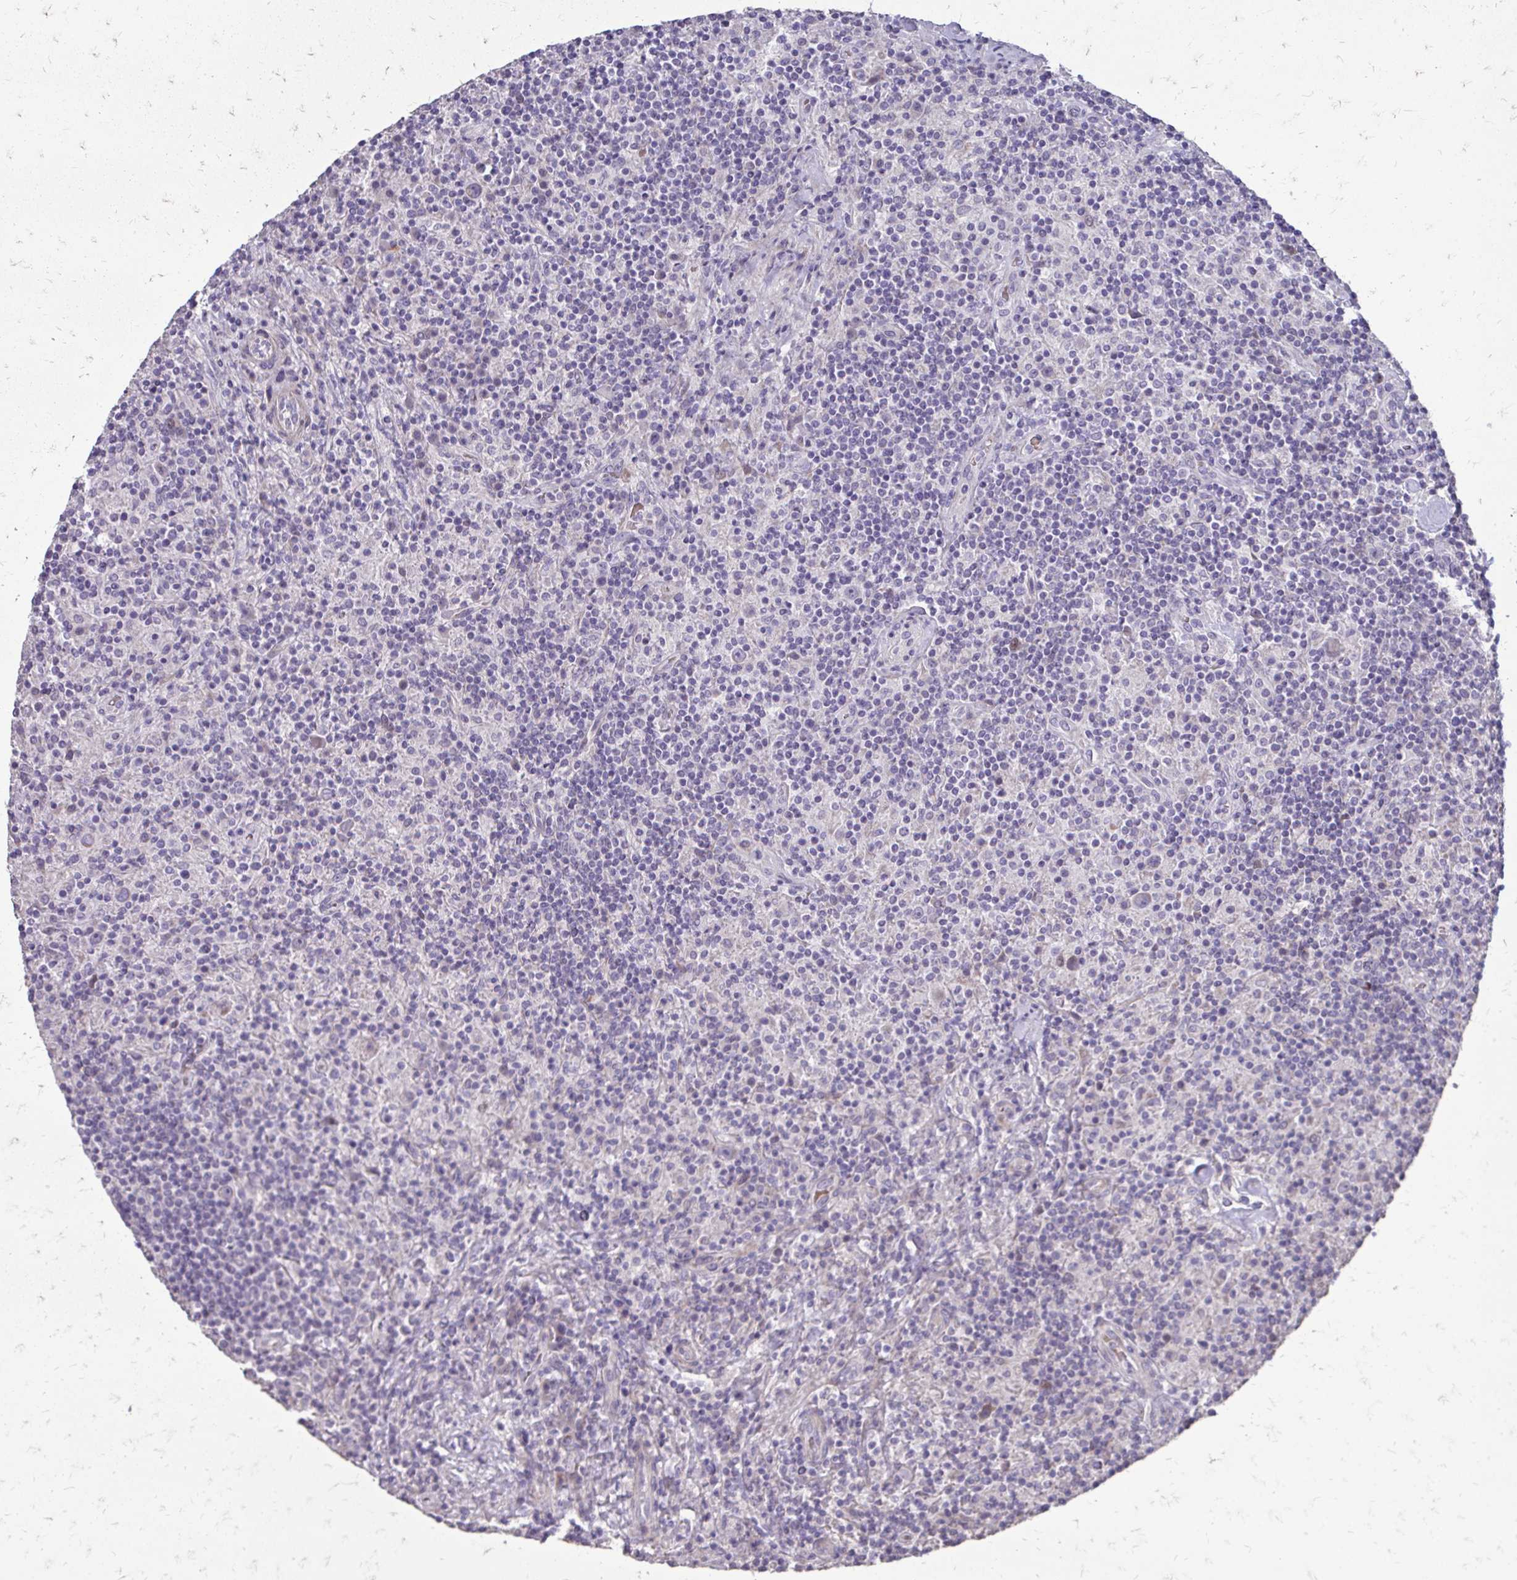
{"staining": {"intensity": "negative", "quantity": "none", "location": "none"}, "tissue": "lymphoma", "cell_type": "Tumor cells", "image_type": "cancer", "snomed": [{"axis": "morphology", "description": "Hodgkin's disease, NOS"}, {"axis": "topography", "description": "Lymph node"}], "caption": "Tumor cells show no significant expression in Hodgkin's disease. (DAB (3,3'-diaminobenzidine) immunohistochemistry with hematoxylin counter stain).", "gene": "MYORG", "patient": {"sex": "male", "age": 70}}